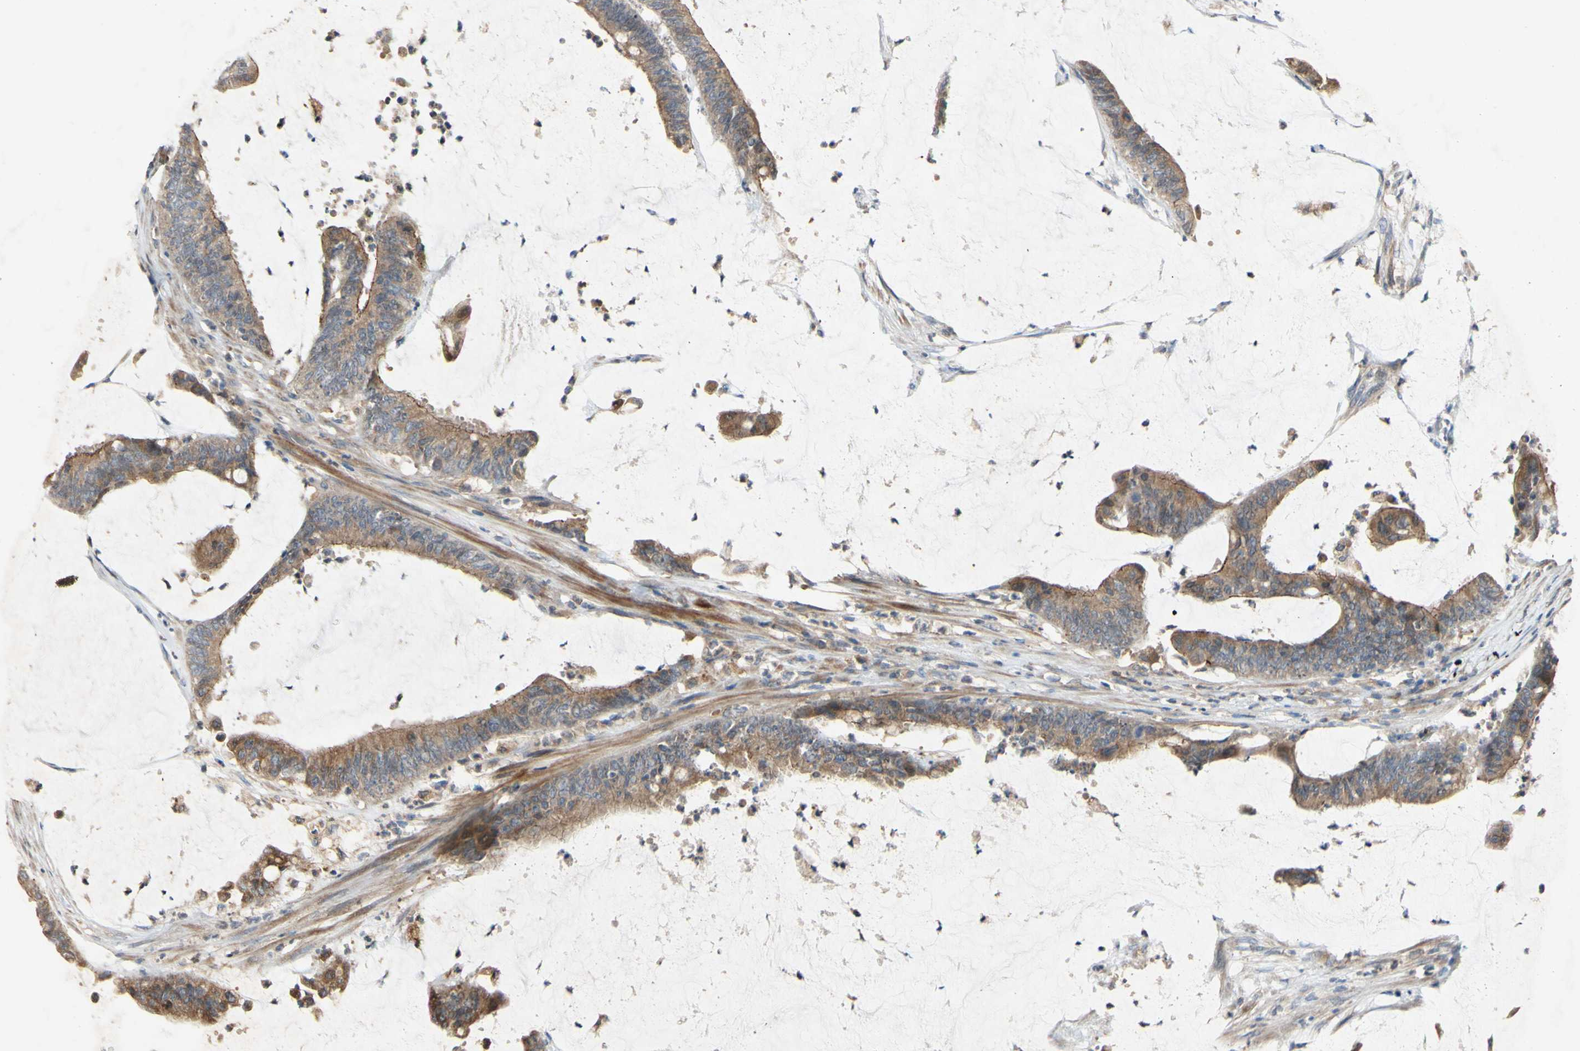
{"staining": {"intensity": "moderate", "quantity": ">75%", "location": "cytoplasmic/membranous"}, "tissue": "colorectal cancer", "cell_type": "Tumor cells", "image_type": "cancer", "snomed": [{"axis": "morphology", "description": "Adenocarcinoma, NOS"}, {"axis": "topography", "description": "Rectum"}], "caption": "Adenocarcinoma (colorectal) stained with DAB (3,3'-diaminobenzidine) immunohistochemistry exhibits medium levels of moderate cytoplasmic/membranous staining in about >75% of tumor cells. The staining was performed using DAB to visualize the protein expression in brown, while the nuclei were stained in blue with hematoxylin (Magnification: 20x).", "gene": "PDGFB", "patient": {"sex": "female", "age": 66}}